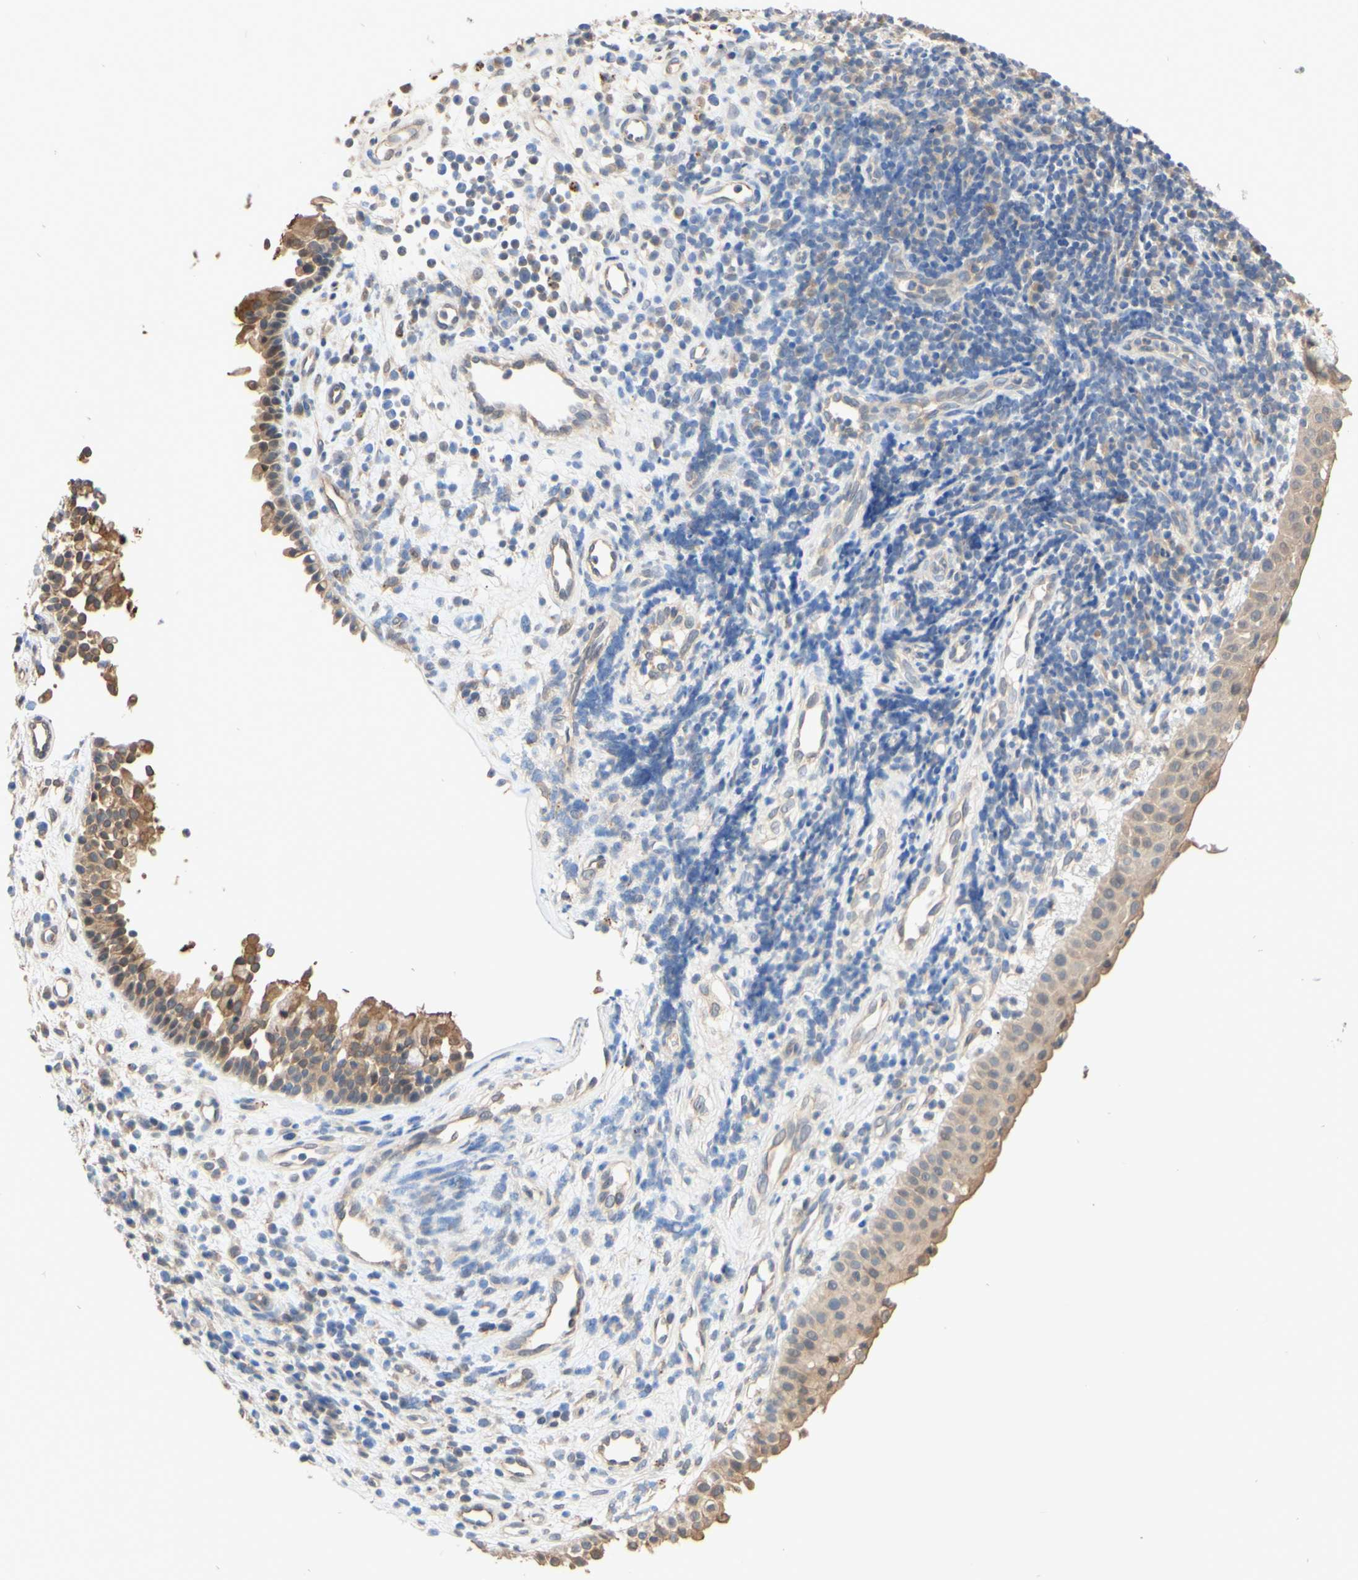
{"staining": {"intensity": "moderate", "quantity": ">75%", "location": "cytoplasmic/membranous"}, "tissue": "nasopharynx", "cell_type": "Respiratory epithelial cells", "image_type": "normal", "snomed": [{"axis": "morphology", "description": "Normal tissue, NOS"}, {"axis": "topography", "description": "Nasopharynx"}], "caption": "DAB immunohistochemical staining of normal human nasopharynx demonstrates moderate cytoplasmic/membranous protein expression in approximately >75% of respiratory epithelial cells.", "gene": "SMIM19", "patient": {"sex": "female", "age": 51}}